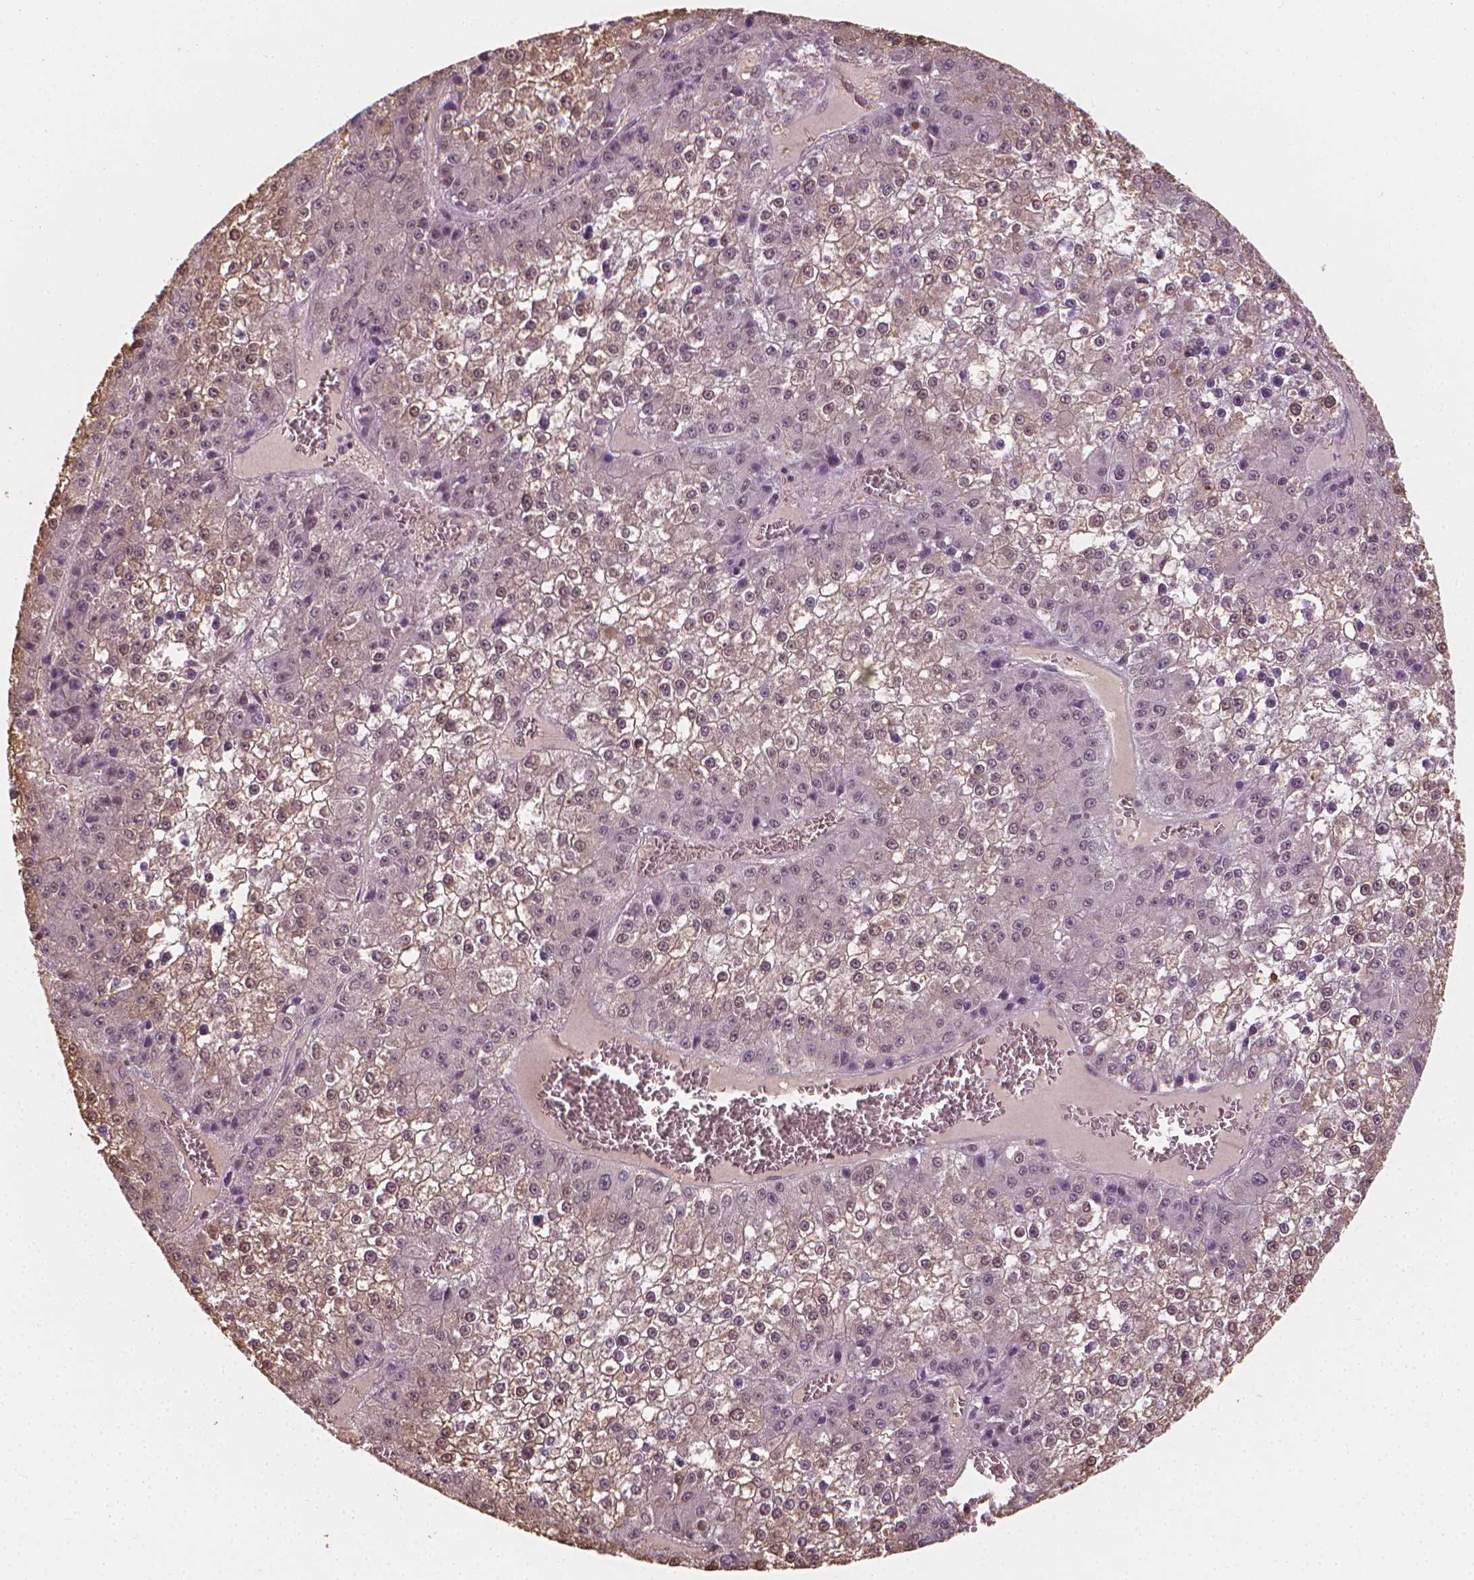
{"staining": {"intensity": "weak", "quantity": "25%-75%", "location": "cytoplasmic/membranous,nuclear"}, "tissue": "liver cancer", "cell_type": "Tumor cells", "image_type": "cancer", "snomed": [{"axis": "morphology", "description": "Carcinoma, Hepatocellular, NOS"}, {"axis": "topography", "description": "Liver"}], "caption": "An immunohistochemistry image of tumor tissue is shown. Protein staining in brown shows weak cytoplasmic/membranous and nuclear positivity in liver hepatocellular carcinoma within tumor cells. The protein of interest is shown in brown color, while the nuclei are stained blue.", "gene": "CDKN1C", "patient": {"sex": "female", "age": 73}}